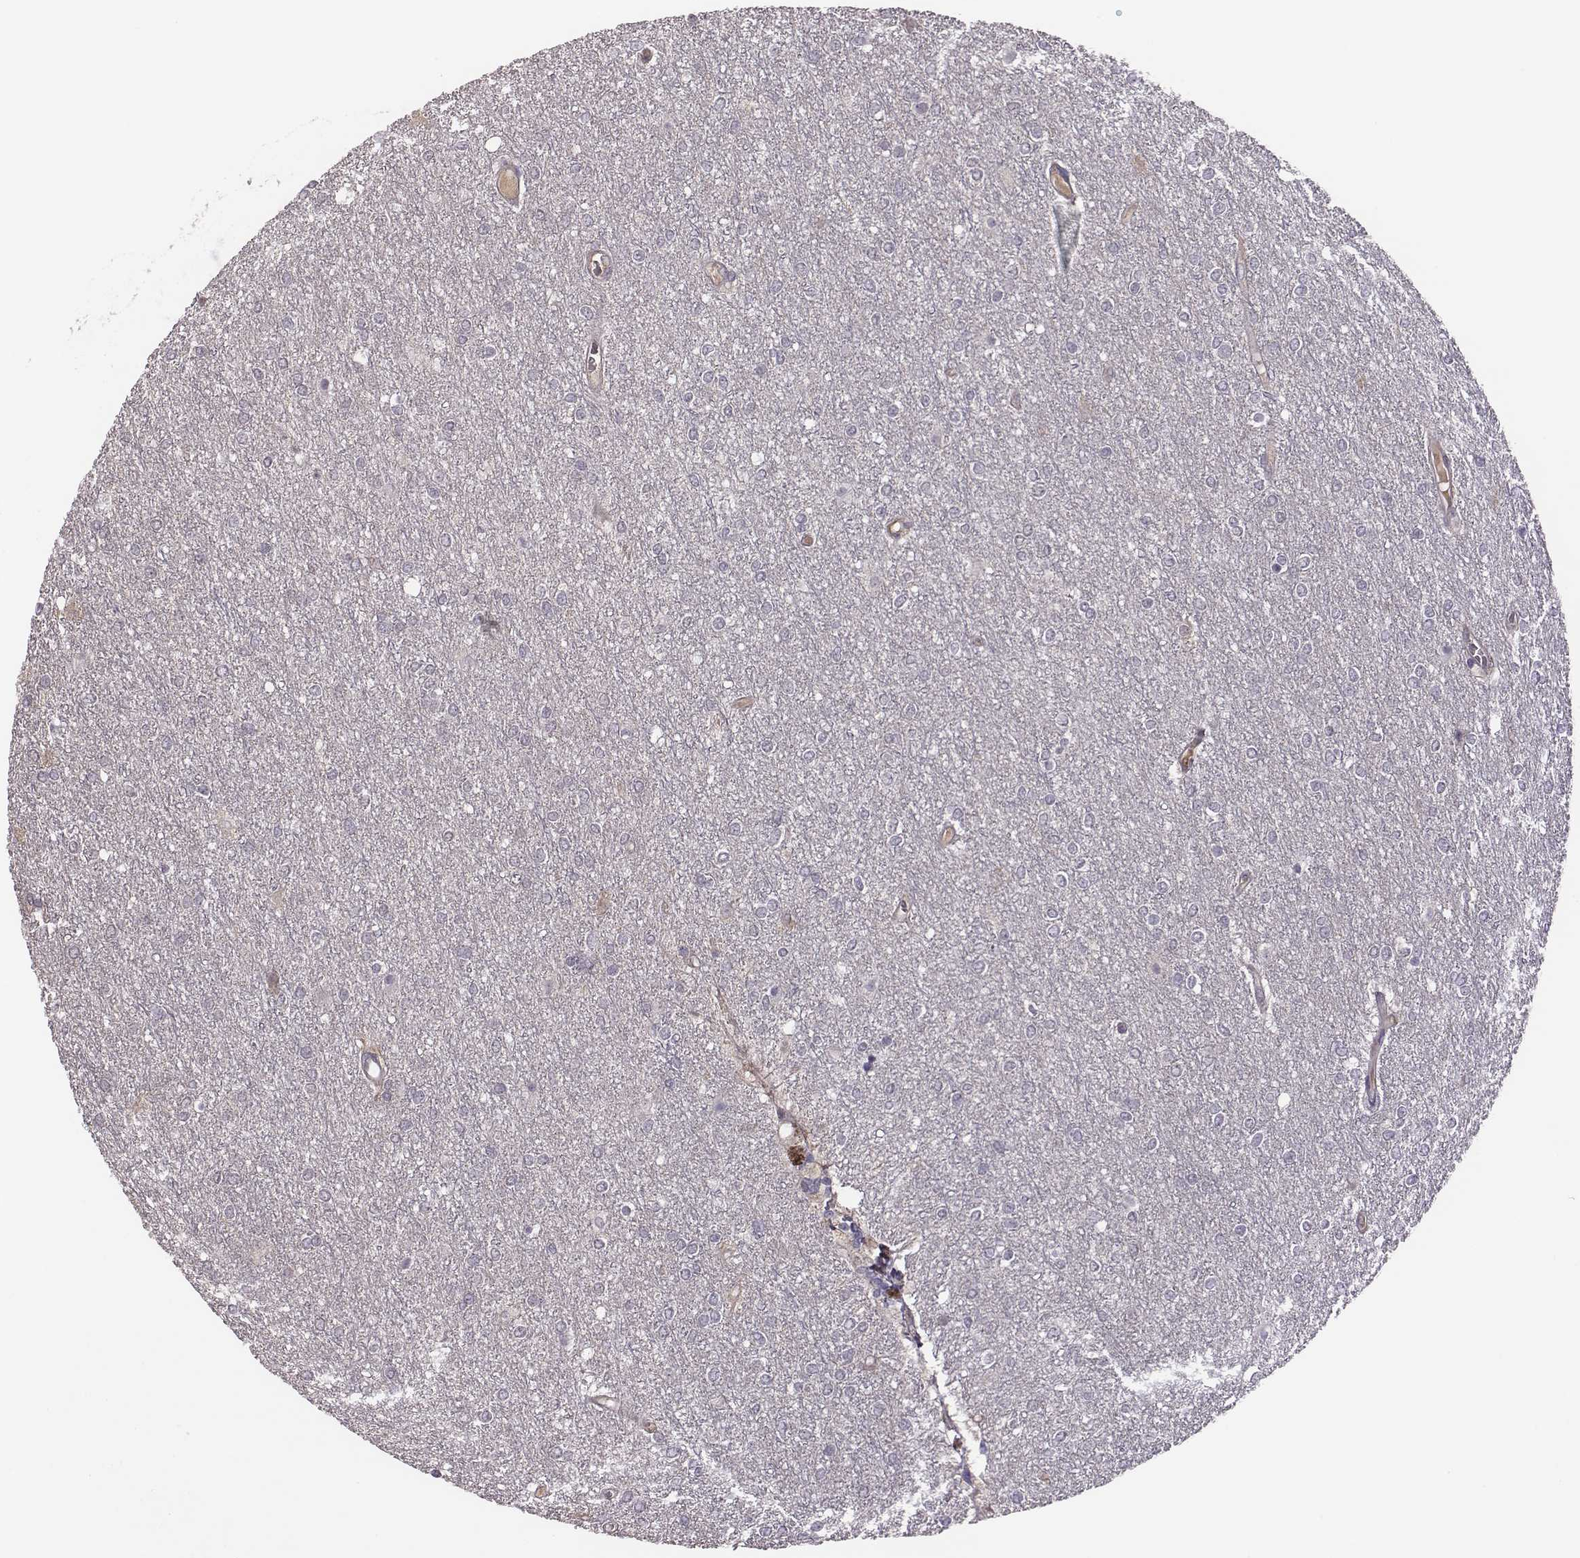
{"staining": {"intensity": "negative", "quantity": "none", "location": "none"}, "tissue": "glioma", "cell_type": "Tumor cells", "image_type": "cancer", "snomed": [{"axis": "morphology", "description": "Glioma, malignant, High grade"}, {"axis": "topography", "description": "Brain"}], "caption": "Immunohistochemistry (IHC) of human high-grade glioma (malignant) demonstrates no staining in tumor cells.", "gene": "KMO", "patient": {"sex": "female", "age": 61}}